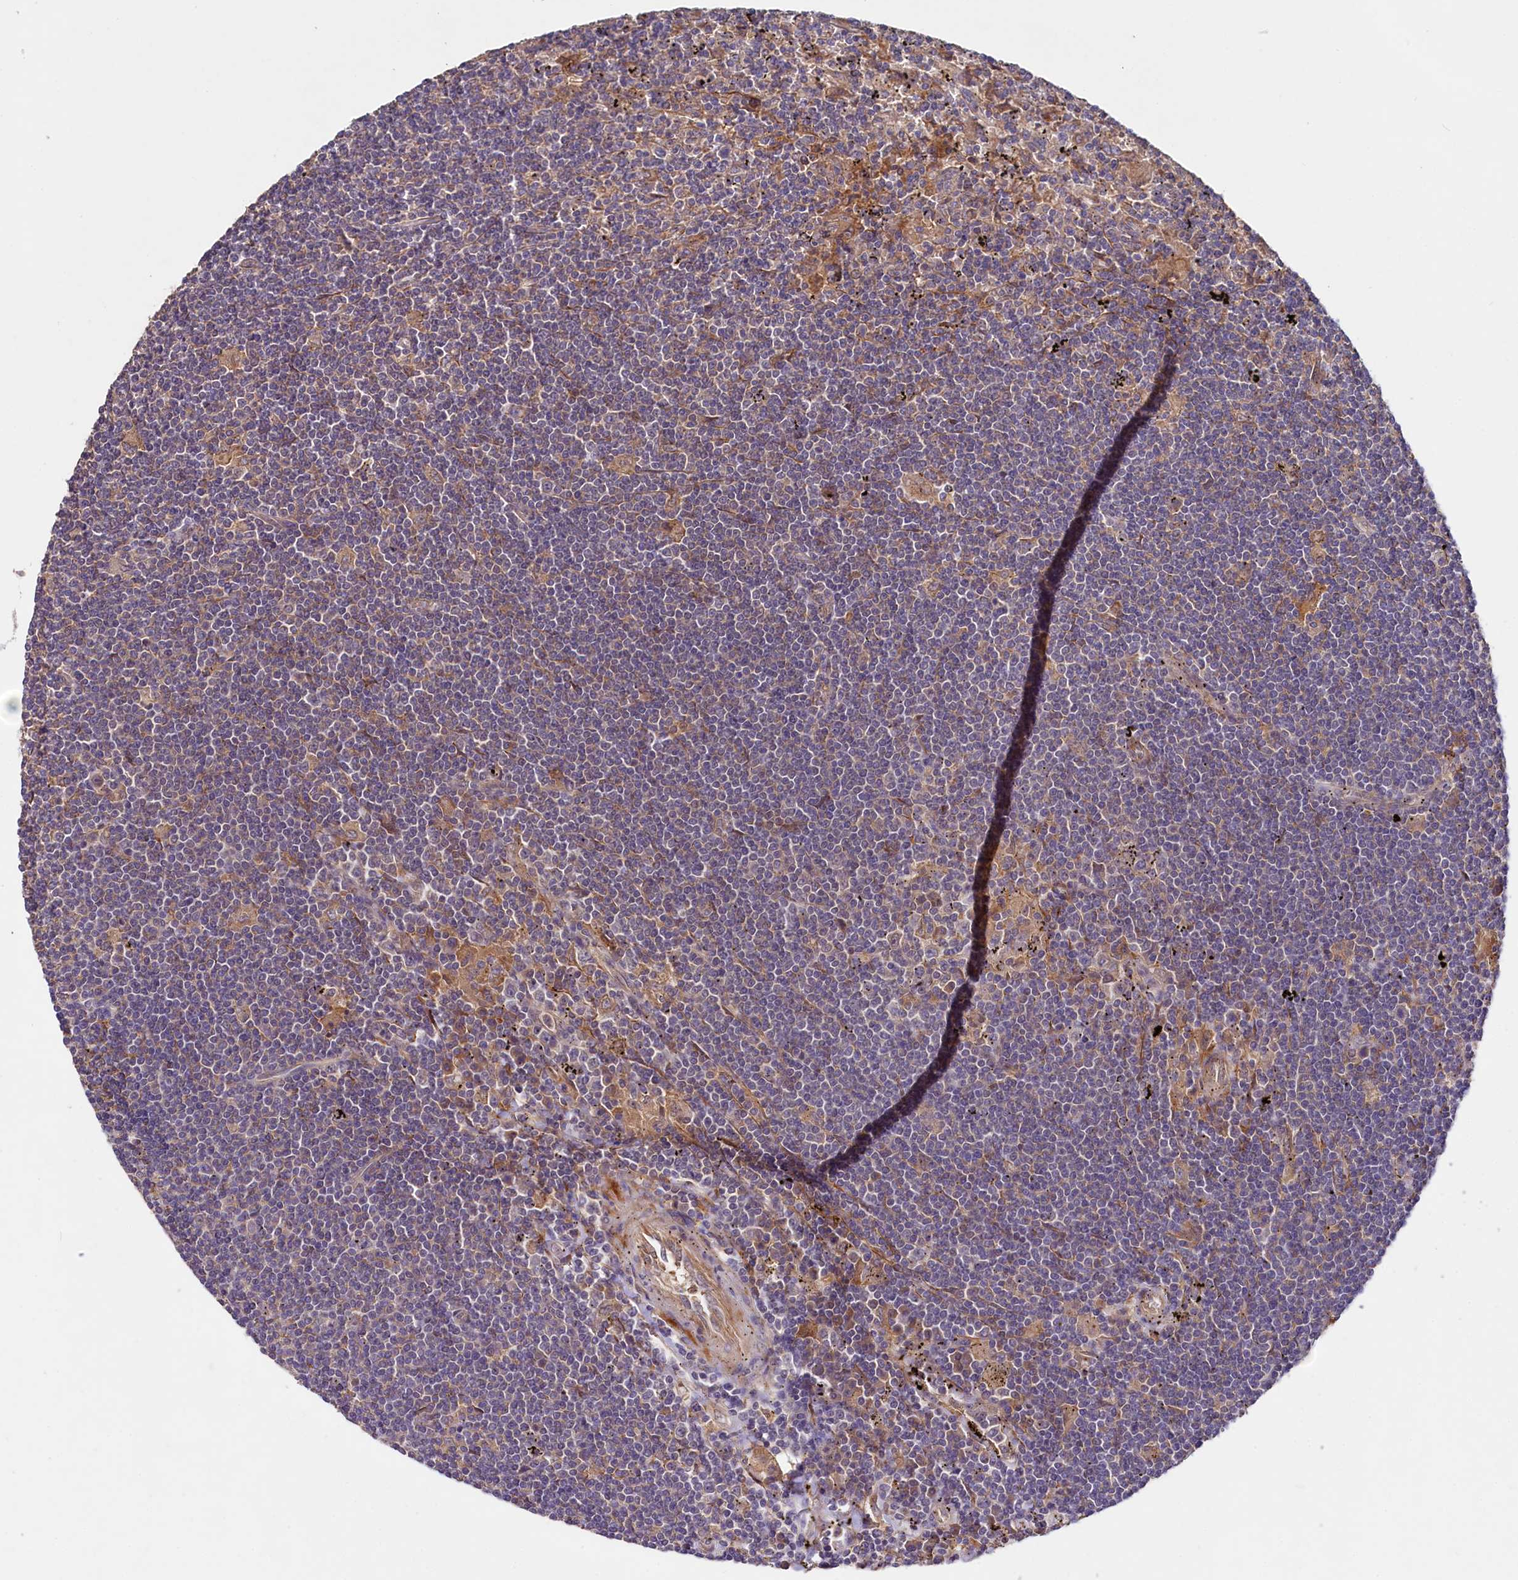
{"staining": {"intensity": "negative", "quantity": "none", "location": "none"}, "tissue": "lymphoma", "cell_type": "Tumor cells", "image_type": "cancer", "snomed": [{"axis": "morphology", "description": "Malignant lymphoma, non-Hodgkin's type, Low grade"}, {"axis": "topography", "description": "Spleen"}], "caption": "The image demonstrates no staining of tumor cells in malignant lymphoma, non-Hodgkin's type (low-grade).", "gene": "ETFBKMT", "patient": {"sex": "male", "age": 76}}